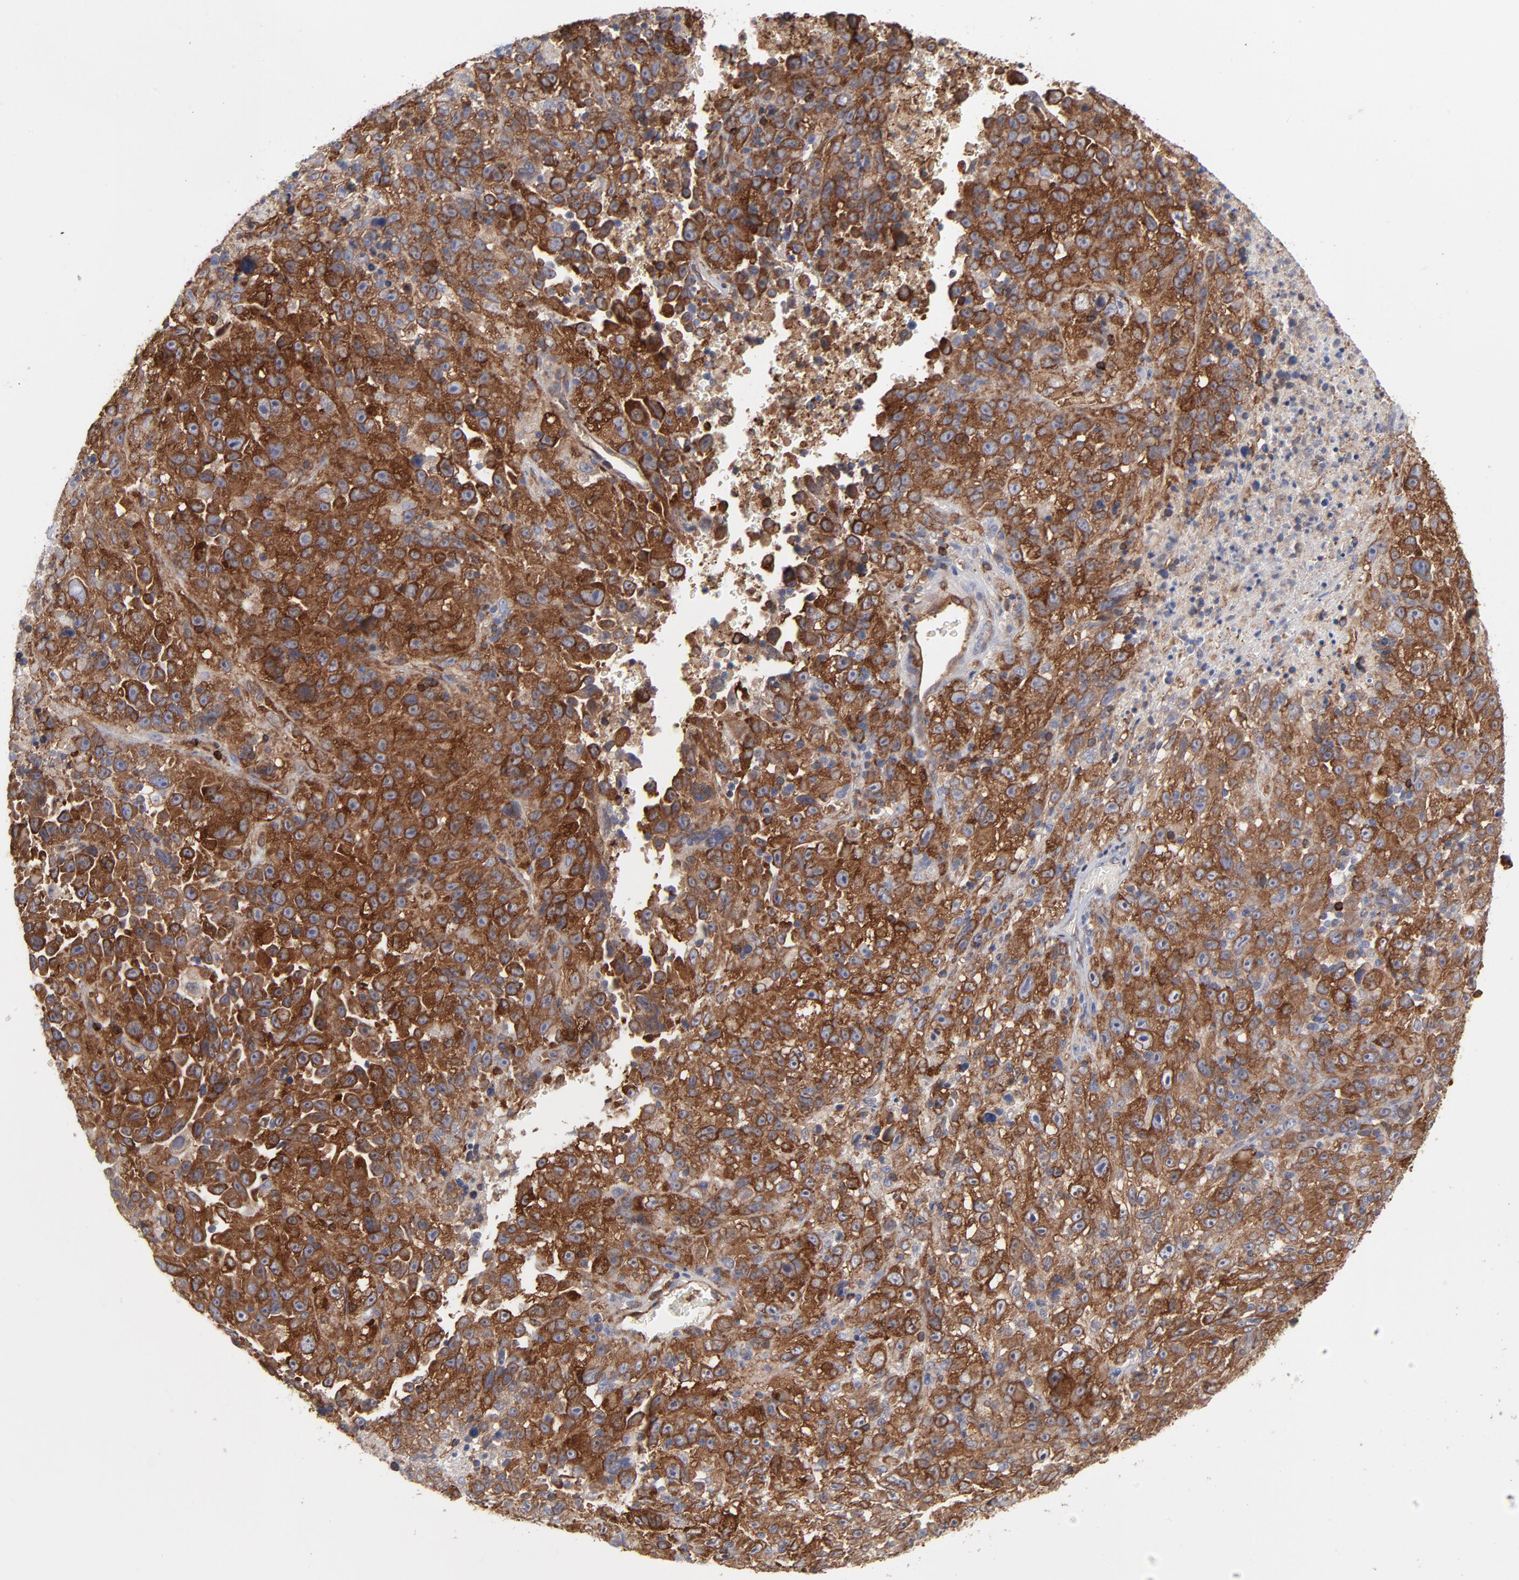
{"staining": {"intensity": "strong", "quantity": ">75%", "location": "cytoplasmic/membranous"}, "tissue": "melanoma", "cell_type": "Tumor cells", "image_type": "cancer", "snomed": [{"axis": "morphology", "description": "Malignant melanoma, Metastatic site"}, {"axis": "topography", "description": "Cerebral cortex"}], "caption": "IHC of malignant melanoma (metastatic site) reveals high levels of strong cytoplasmic/membranous staining in about >75% of tumor cells.", "gene": "PXN", "patient": {"sex": "female", "age": 52}}